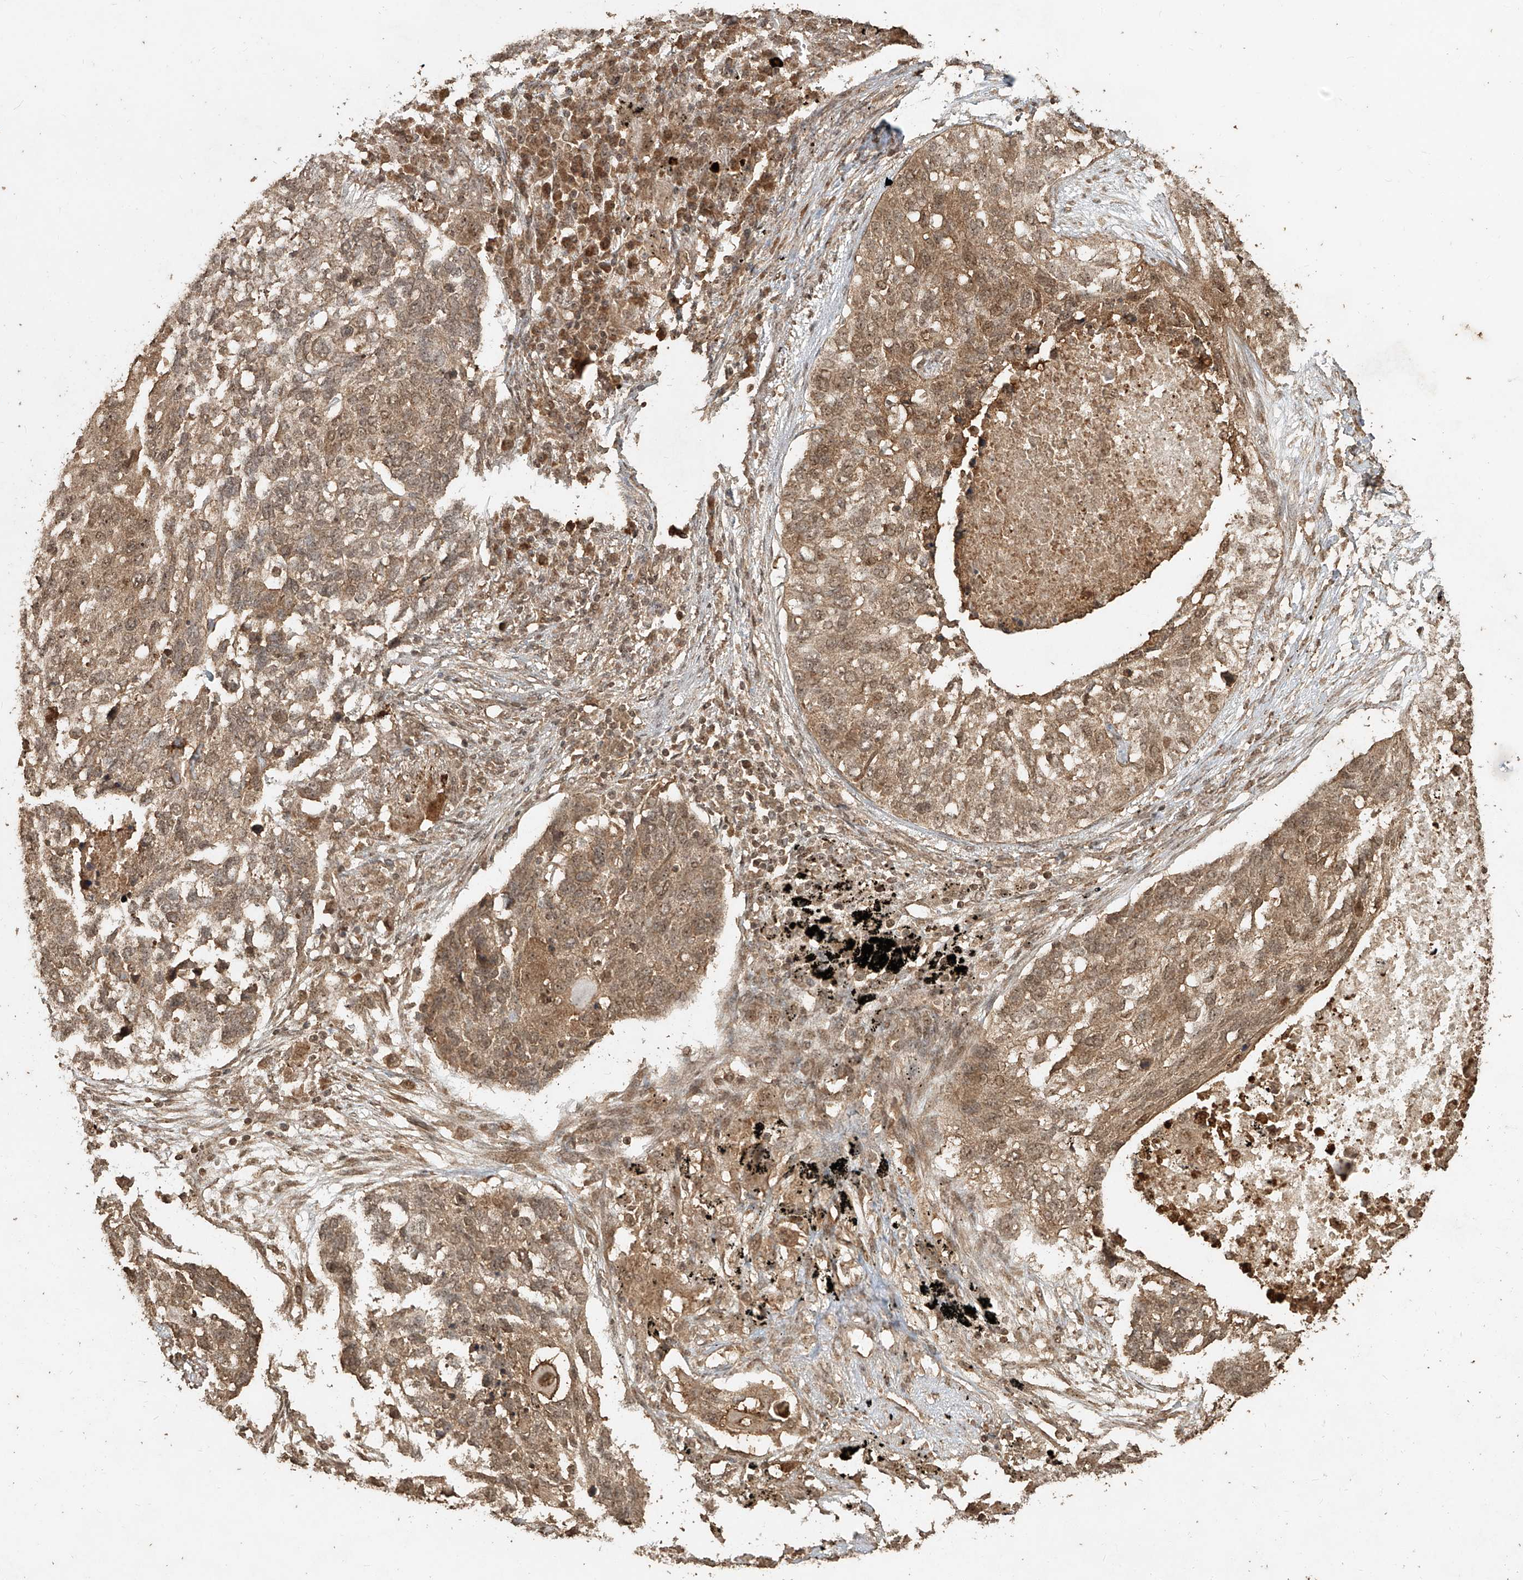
{"staining": {"intensity": "moderate", "quantity": ">75%", "location": "cytoplasmic/membranous,nuclear"}, "tissue": "lung cancer", "cell_type": "Tumor cells", "image_type": "cancer", "snomed": [{"axis": "morphology", "description": "Squamous cell carcinoma, NOS"}, {"axis": "topography", "description": "Lung"}], "caption": "Squamous cell carcinoma (lung) stained with a brown dye demonstrates moderate cytoplasmic/membranous and nuclear positive positivity in about >75% of tumor cells.", "gene": "ZNF660", "patient": {"sex": "female", "age": 63}}